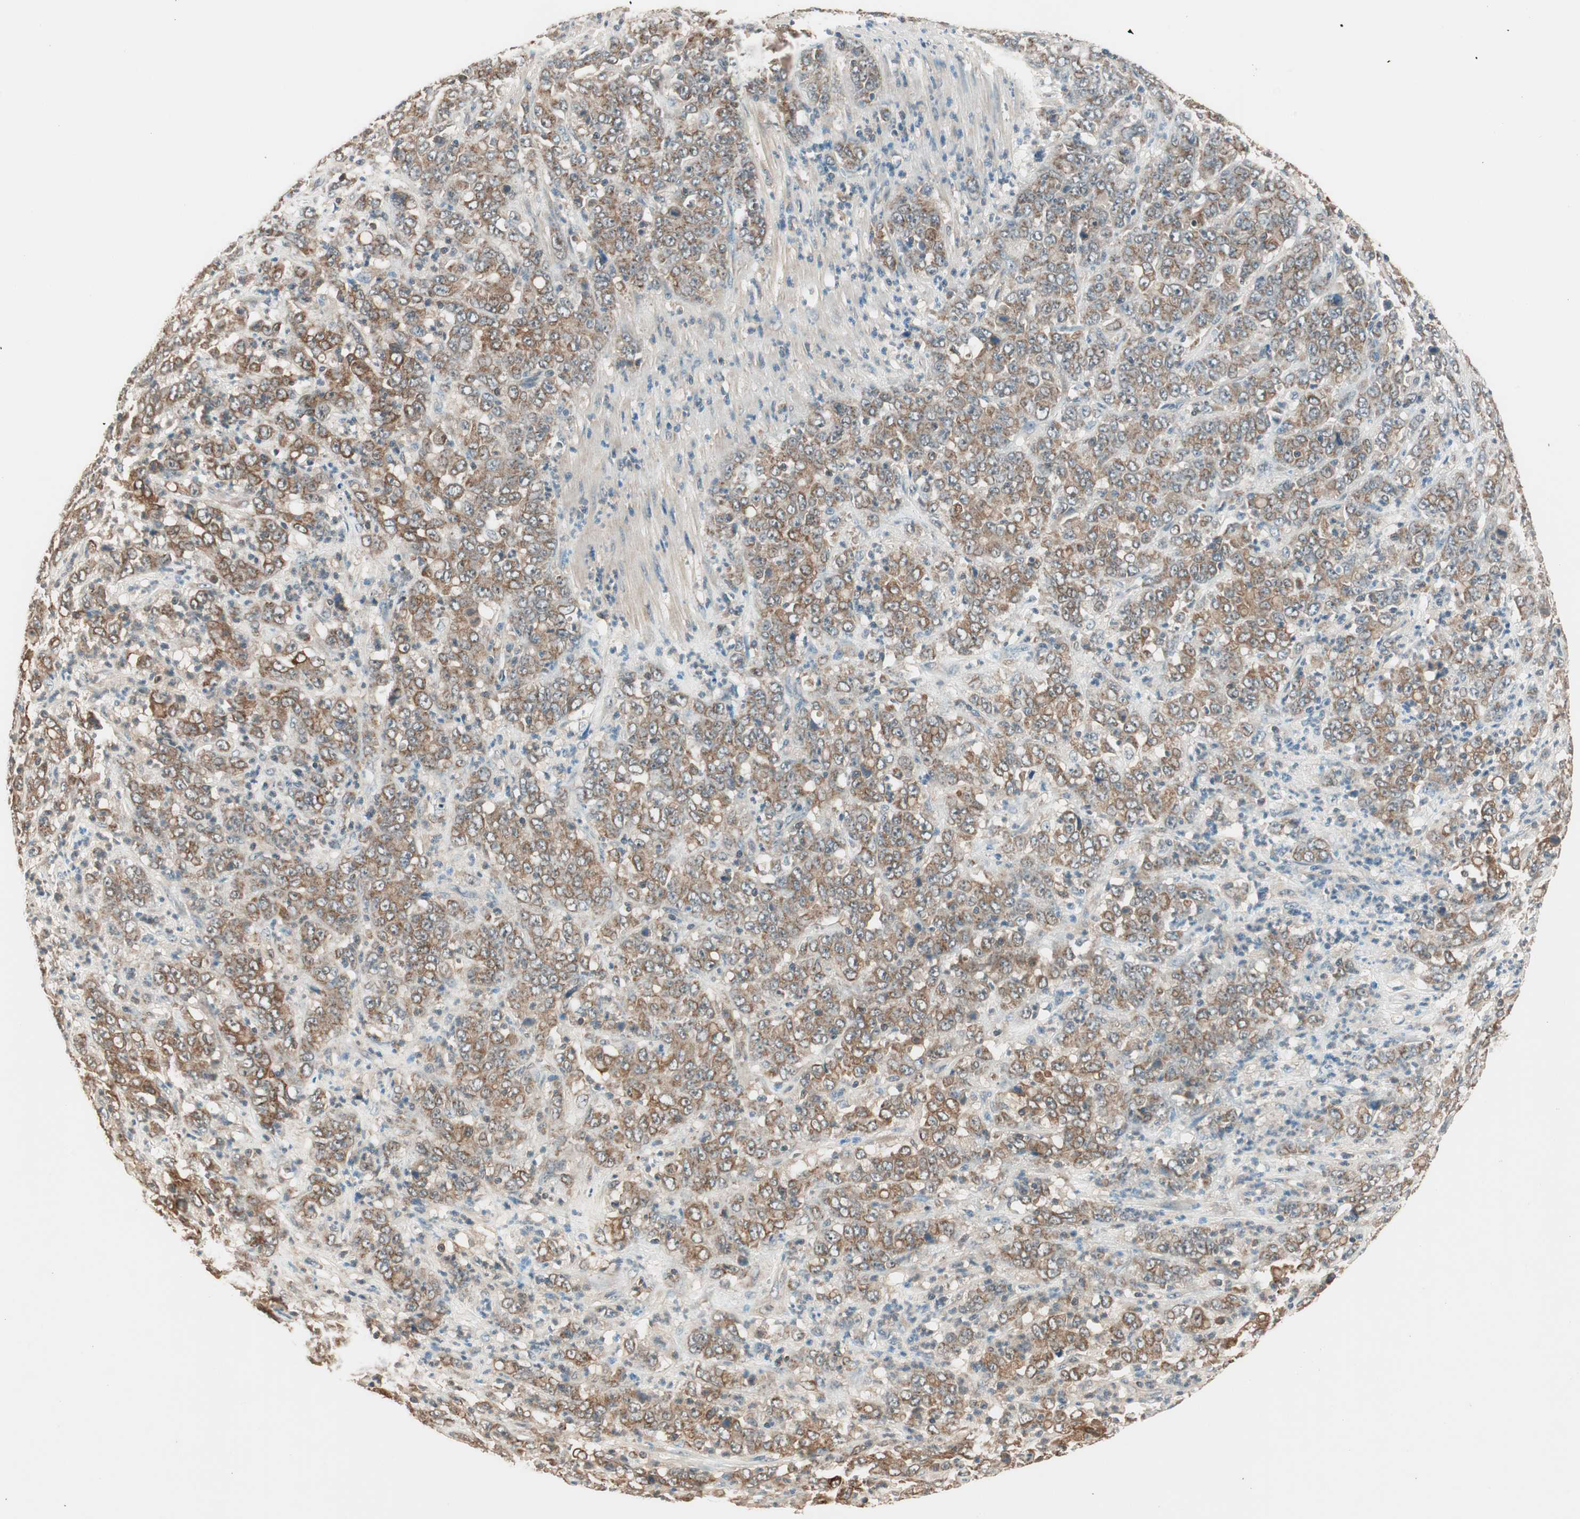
{"staining": {"intensity": "moderate", "quantity": ">75%", "location": "cytoplasmic/membranous"}, "tissue": "stomach cancer", "cell_type": "Tumor cells", "image_type": "cancer", "snomed": [{"axis": "morphology", "description": "Adenocarcinoma, NOS"}, {"axis": "topography", "description": "Stomach, lower"}], "caption": "DAB immunohistochemical staining of stomach adenocarcinoma reveals moderate cytoplasmic/membranous protein expression in about >75% of tumor cells.", "gene": "TRIM21", "patient": {"sex": "female", "age": 71}}